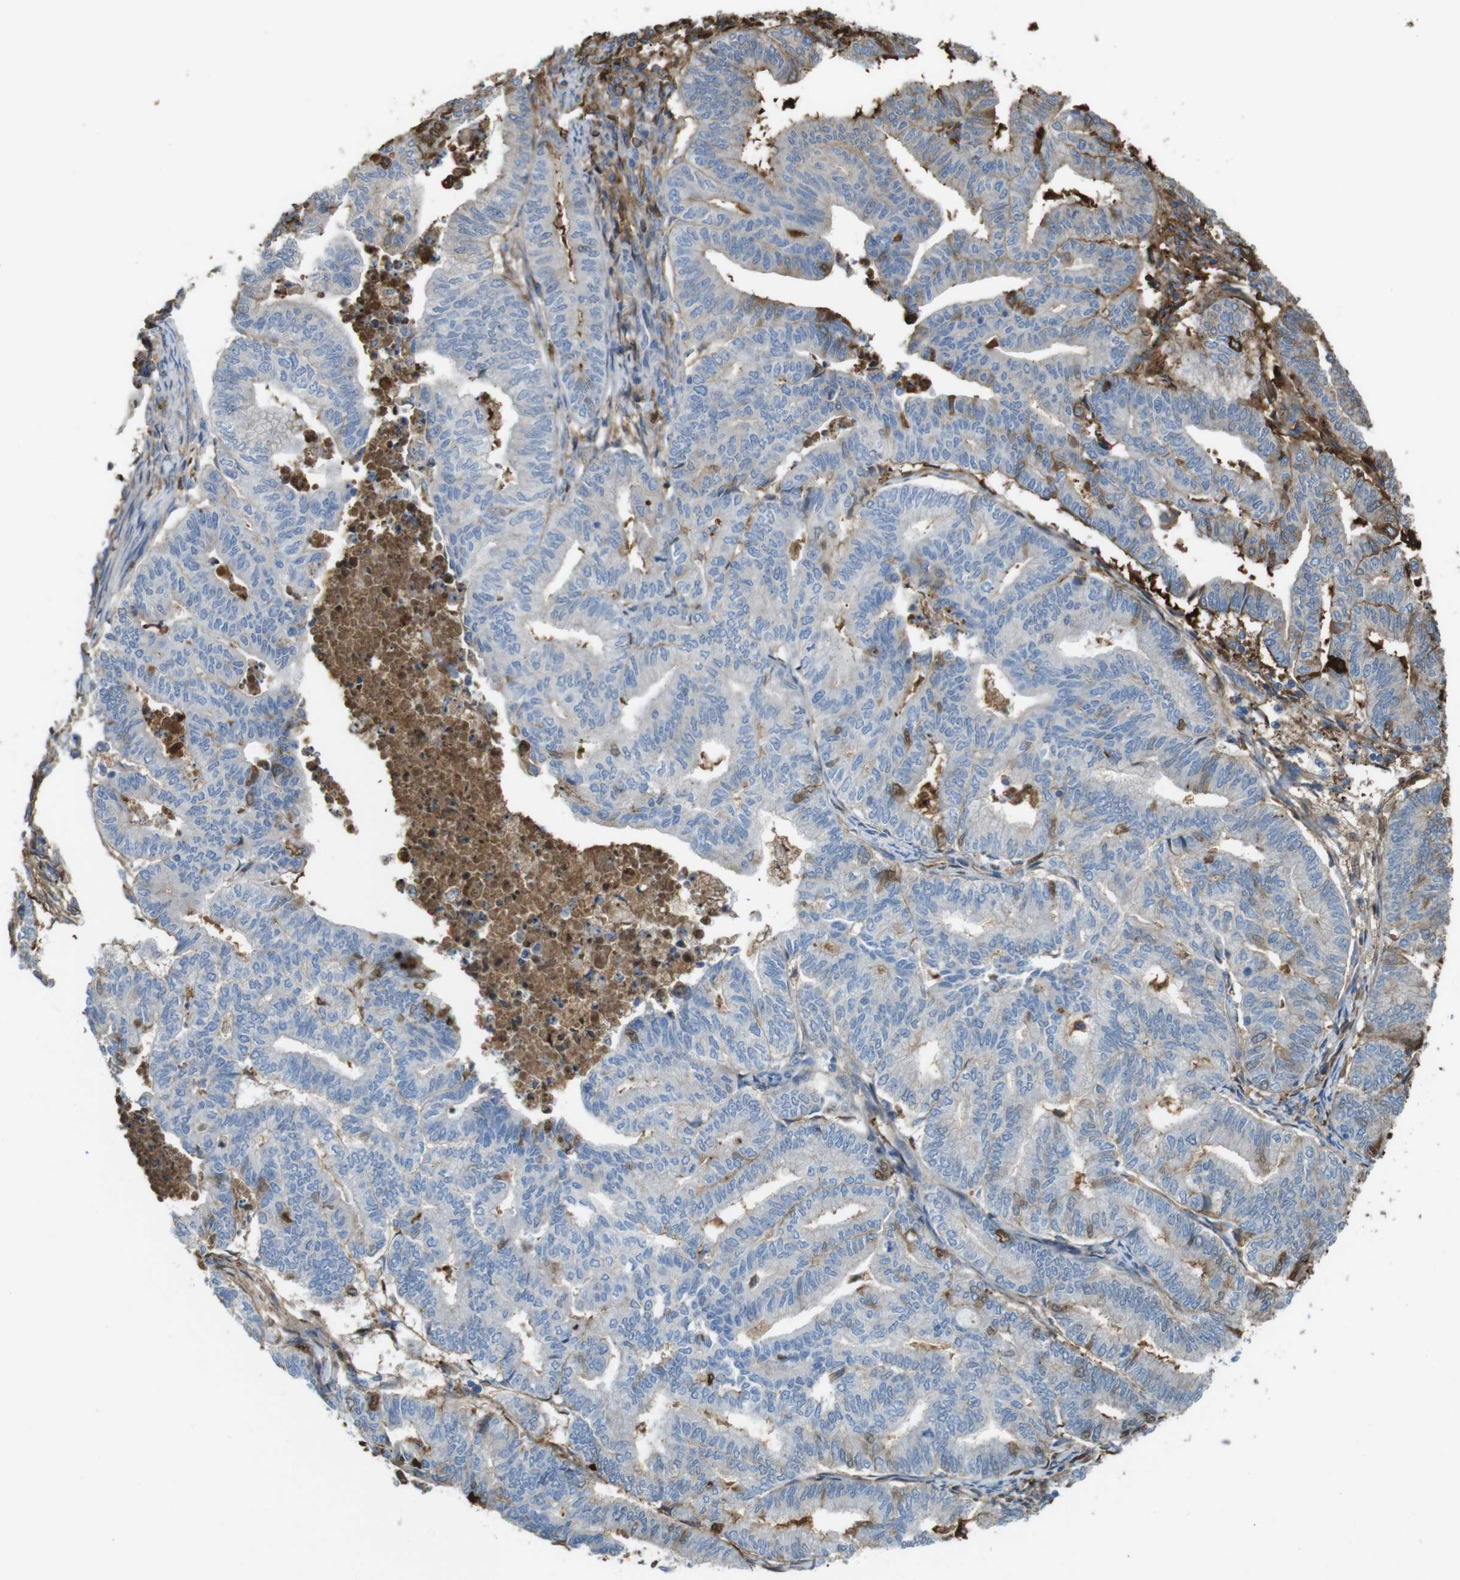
{"staining": {"intensity": "moderate", "quantity": "<25%", "location": "cytoplasmic/membranous"}, "tissue": "endometrial cancer", "cell_type": "Tumor cells", "image_type": "cancer", "snomed": [{"axis": "morphology", "description": "Adenocarcinoma, NOS"}, {"axis": "topography", "description": "Endometrium"}], "caption": "There is low levels of moderate cytoplasmic/membranous expression in tumor cells of adenocarcinoma (endometrial), as demonstrated by immunohistochemical staining (brown color).", "gene": "LTBP4", "patient": {"sex": "female", "age": 79}}